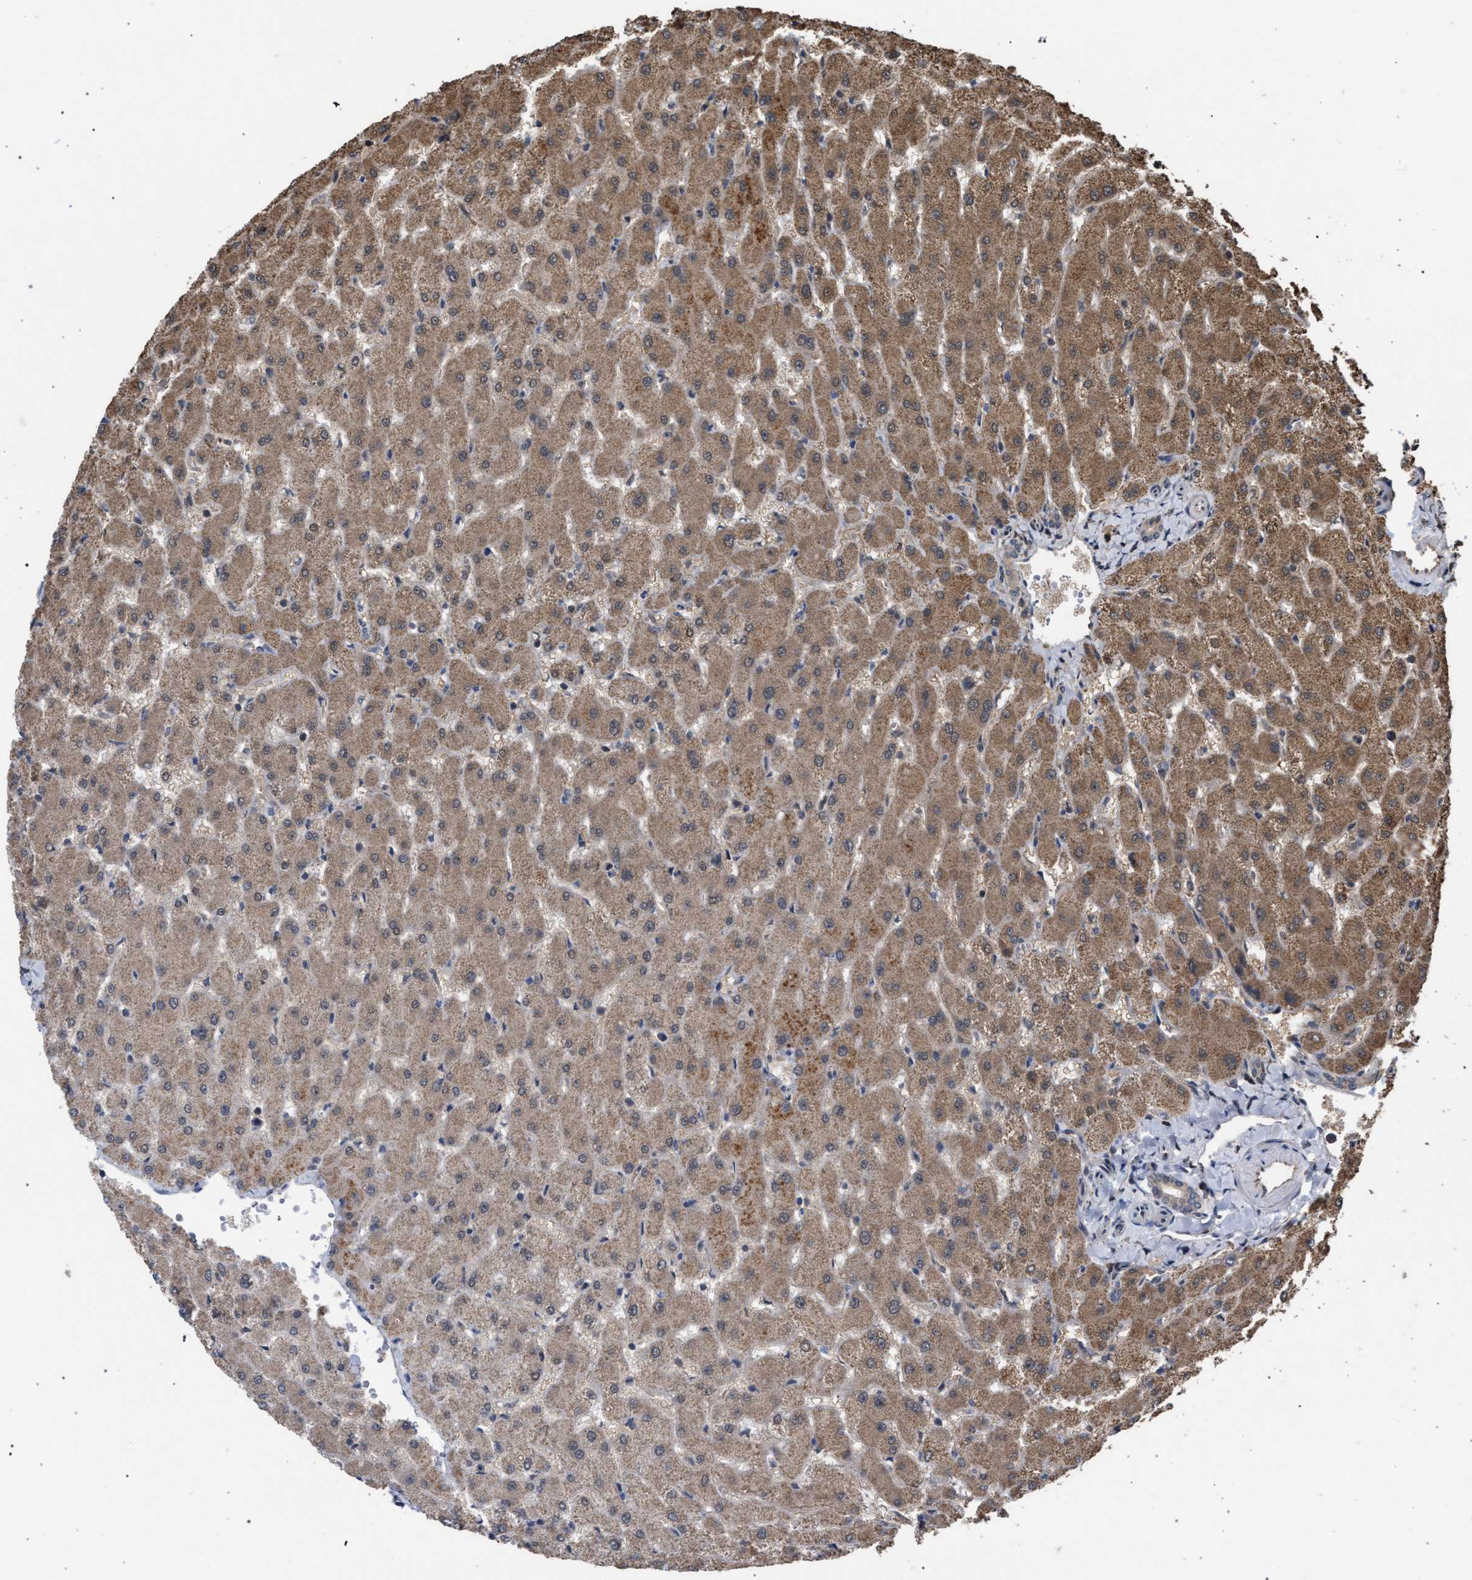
{"staining": {"intensity": "weak", "quantity": "<25%", "location": "cytoplasmic/membranous"}, "tissue": "liver", "cell_type": "Cholangiocytes", "image_type": "normal", "snomed": [{"axis": "morphology", "description": "Normal tissue, NOS"}, {"axis": "topography", "description": "Liver"}], "caption": "IHC histopathology image of normal human liver stained for a protein (brown), which reveals no expression in cholangiocytes. (DAB (3,3'-diaminobenzidine) IHC, high magnification).", "gene": "NAA35", "patient": {"sex": "female", "age": 63}}